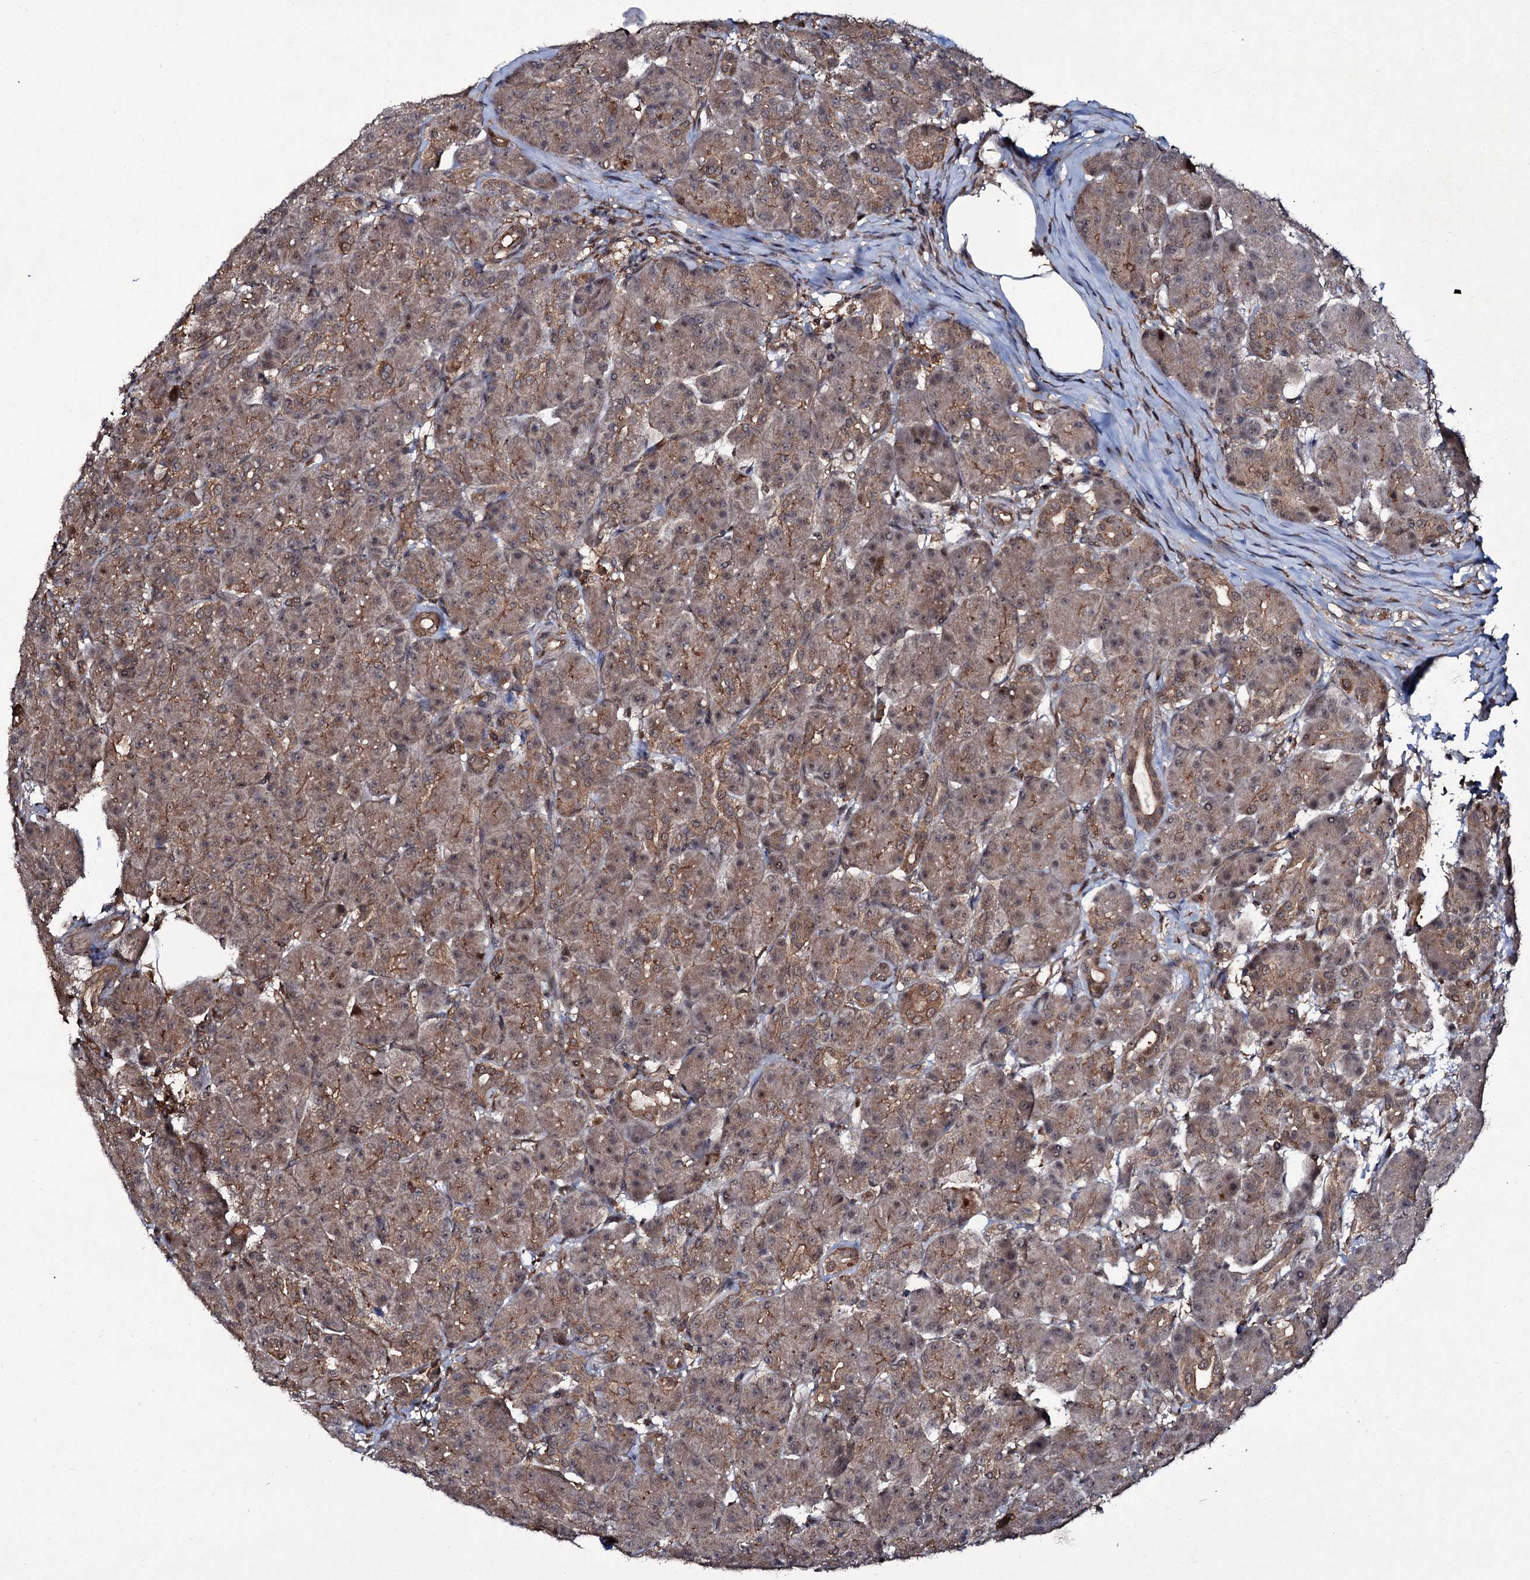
{"staining": {"intensity": "moderate", "quantity": ">75%", "location": "cytoplasmic/membranous,nuclear"}, "tissue": "pancreas", "cell_type": "Exocrine glandular cells", "image_type": "normal", "snomed": [{"axis": "morphology", "description": "Normal tissue, NOS"}, {"axis": "topography", "description": "Pancreas"}], "caption": "Immunohistochemical staining of normal pancreas reveals moderate cytoplasmic/membranous,nuclear protein expression in approximately >75% of exocrine glandular cells.", "gene": "COG6", "patient": {"sex": "male", "age": 63}}